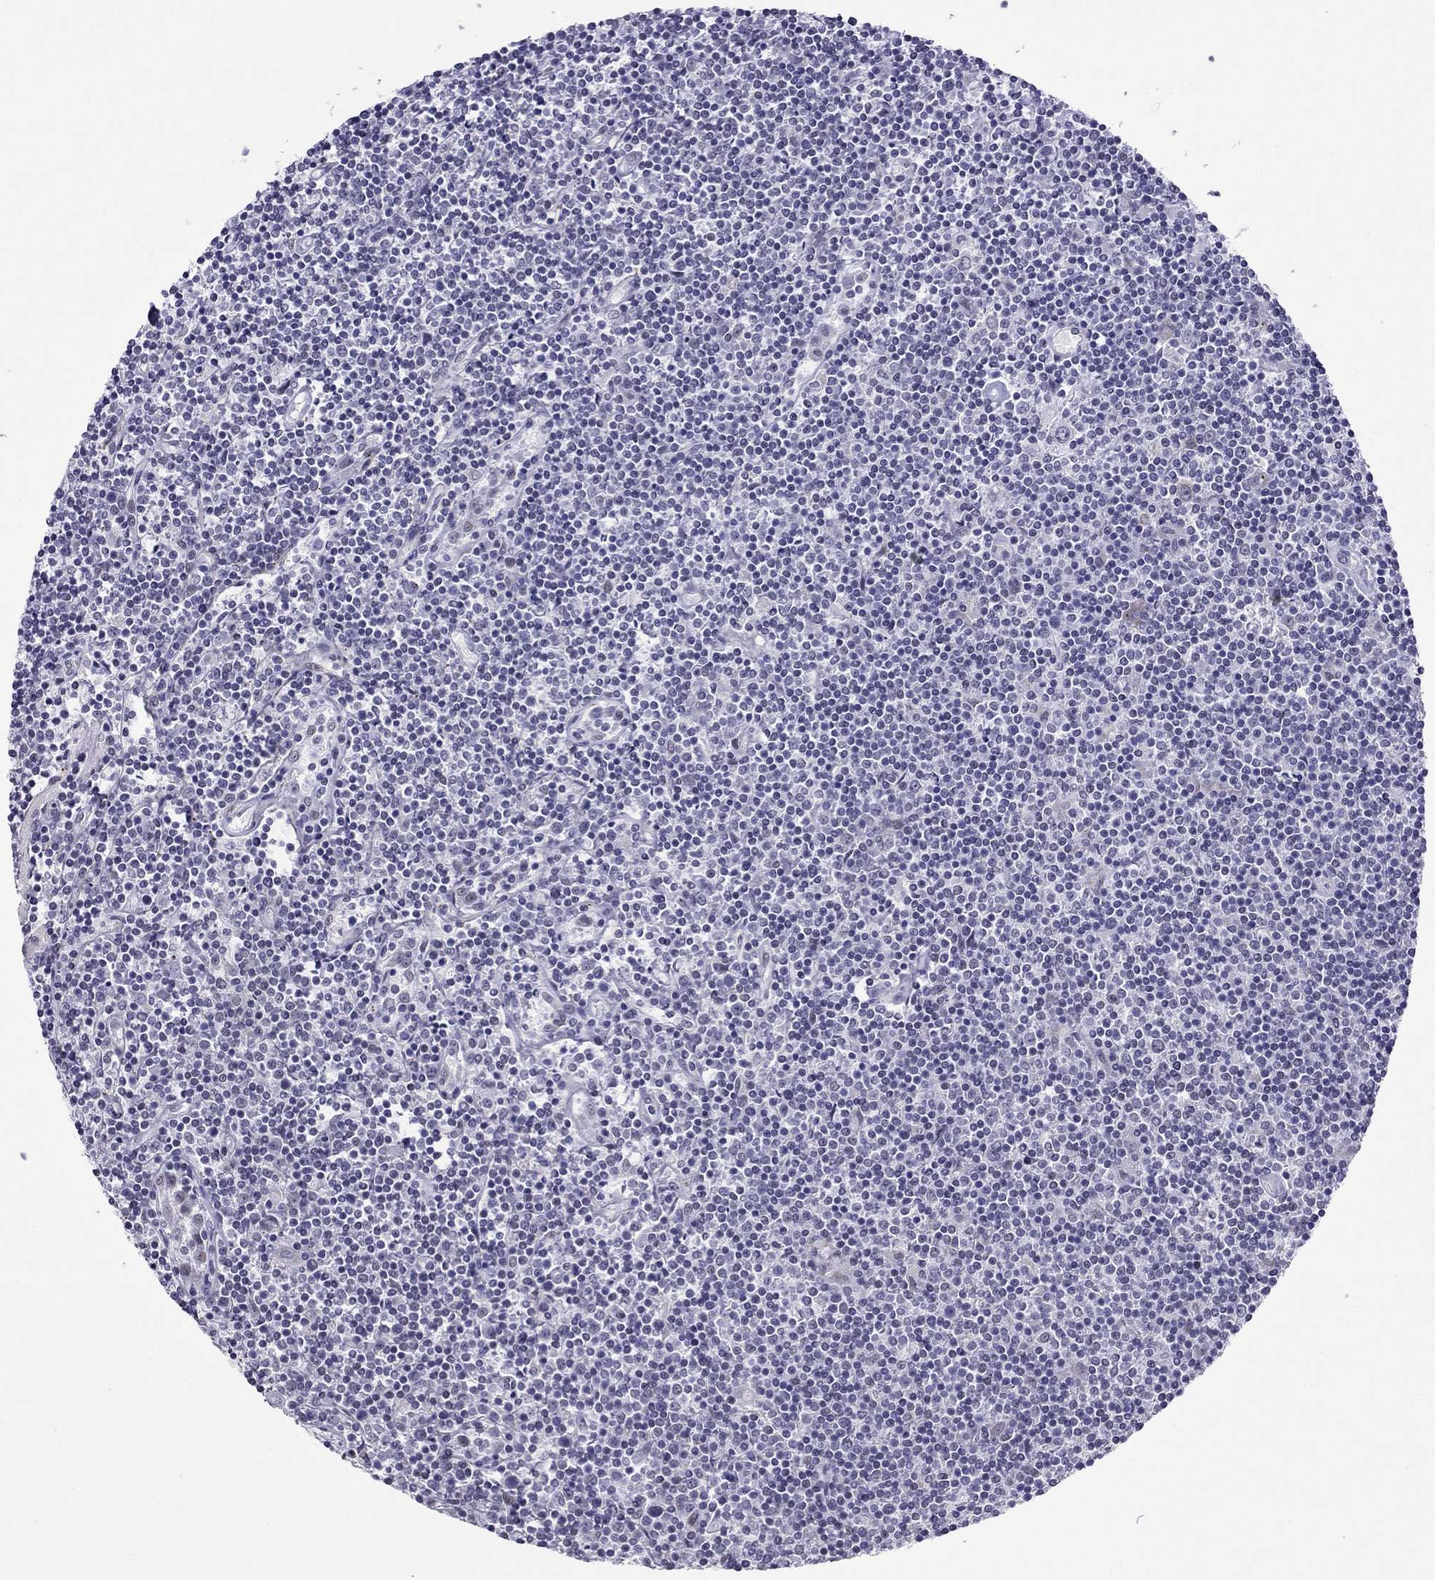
{"staining": {"intensity": "negative", "quantity": "none", "location": "none"}, "tissue": "lymphoma", "cell_type": "Tumor cells", "image_type": "cancer", "snomed": [{"axis": "morphology", "description": "Hodgkin's disease, NOS"}, {"axis": "topography", "description": "Lymph node"}], "caption": "Immunohistochemistry photomicrograph of neoplastic tissue: Hodgkin's disease stained with DAB displays no significant protein positivity in tumor cells.", "gene": "ZNF646", "patient": {"sex": "male", "age": 40}}